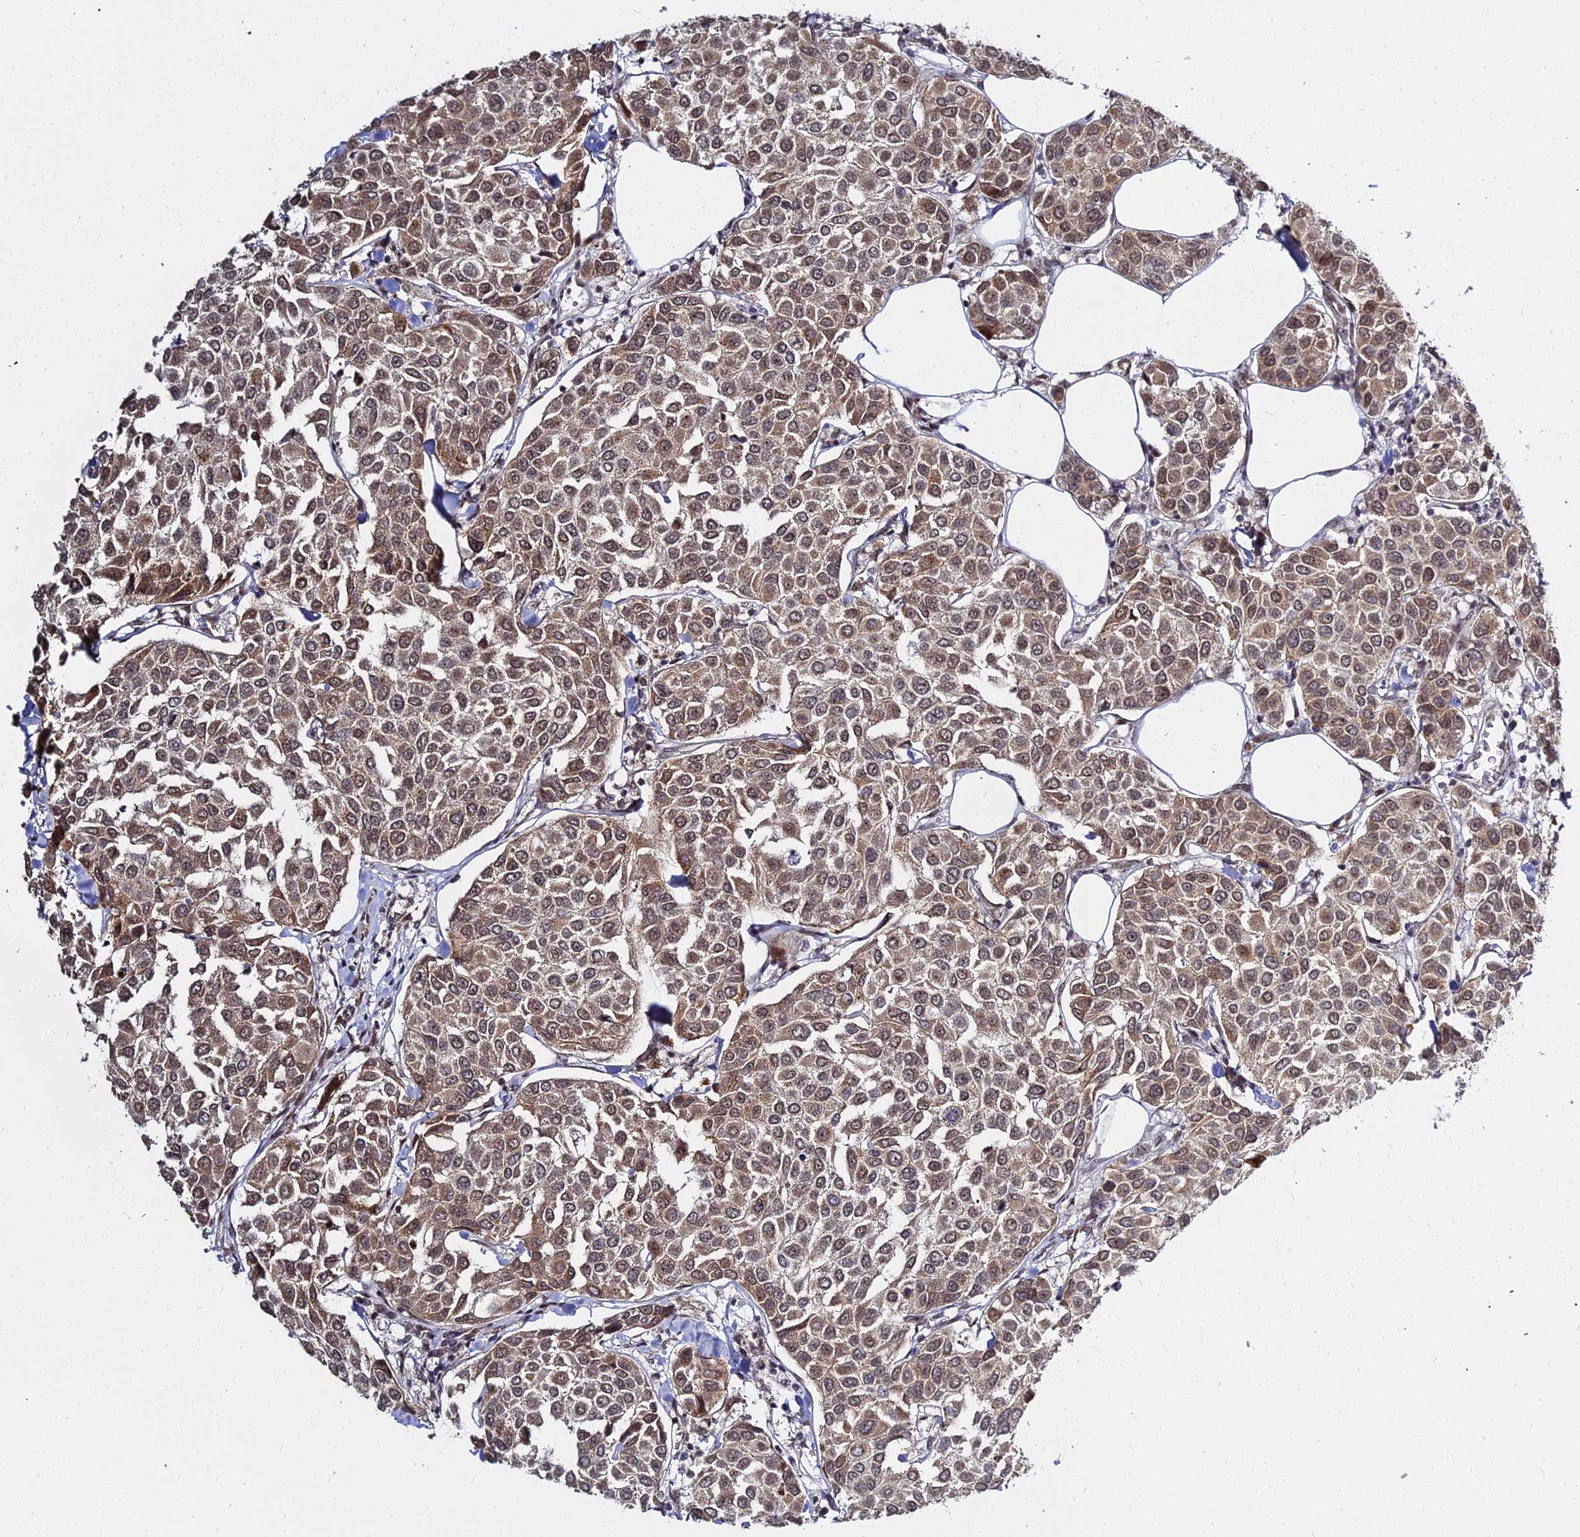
{"staining": {"intensity": "moderate", "quantity": ">75%", "location": "cytoplasmic/membranous,nuclear"}, "tissue": "breast cancer", "cell_type": "Tumor cells", "image_type": "cancer", "snomed": [{"axis": "morphology", "description": "Duct carcinoma"}, {"axis": "topography", "description": "Breast"}], "caption": "Infiltrating ductal carcinoma (breast) stained with immunohistochemistry (IHC) reveals moderate cytoplasmic/membranous and nuclear staining in about >75% of tumor cells.", "gene": "ABCA2", "patient": {"sex": "female", "age": 55}}